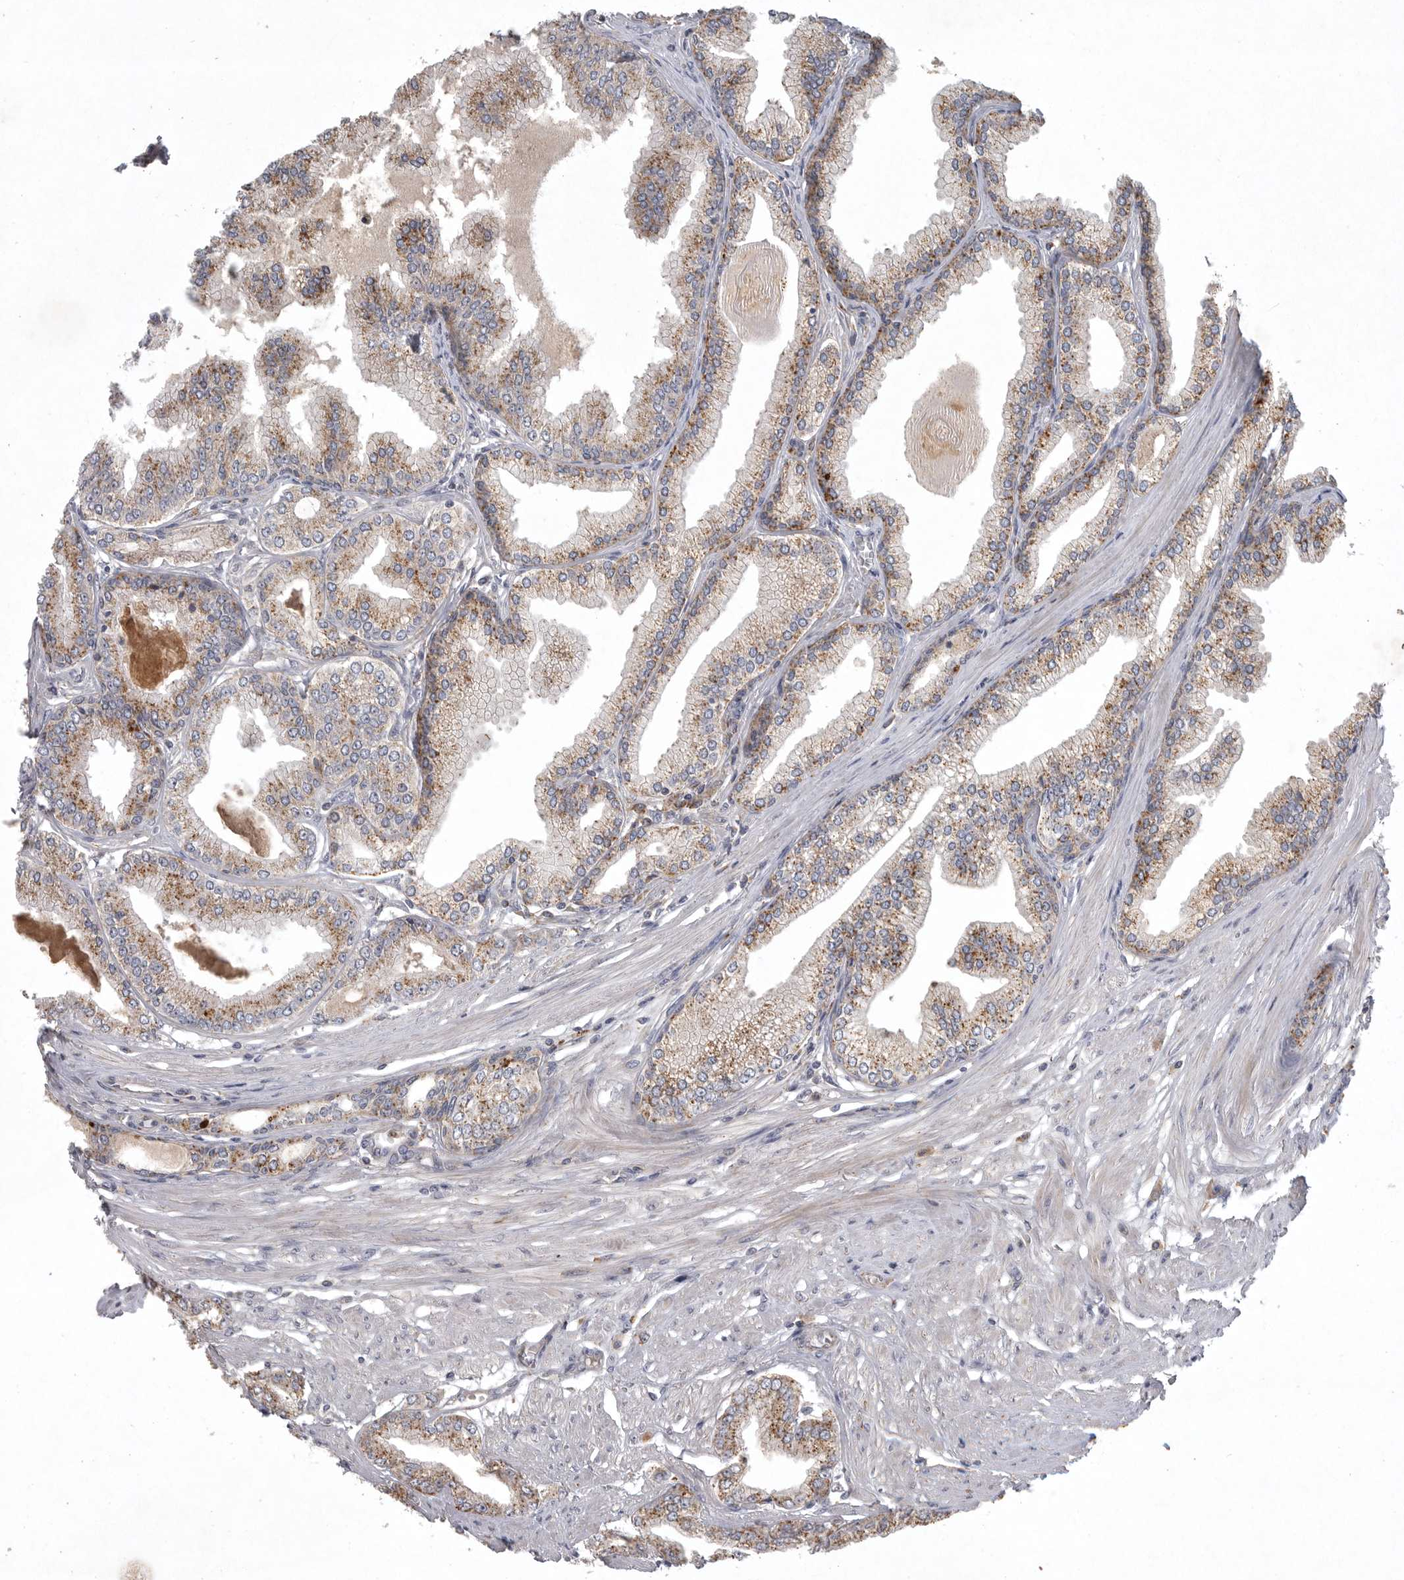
{"staining": {"intensity": "moderate", "quantity": ">75%", "location": "cytoplasmic/membranous"}, "tissue": "prostate cancer", "cell_type": "Tumor cells", "image_type": "cancer", "snomed": [{"axis": "morphology", "description": "Adenocarcinoma, Low grade"}, {"axis": "topography", "description": "Prostate"}], "caption": "DAB (3,3'-diaminobenzidine) immunohistochemical staining of prostate cancer (adenocarcinoma (low-grade)) reveals moderate cytoplasmic/membranous protein expression in about >75% of tumor cells.", "gene": "LAMTOR3", "patient": {"sex": "male", "age": 52}}